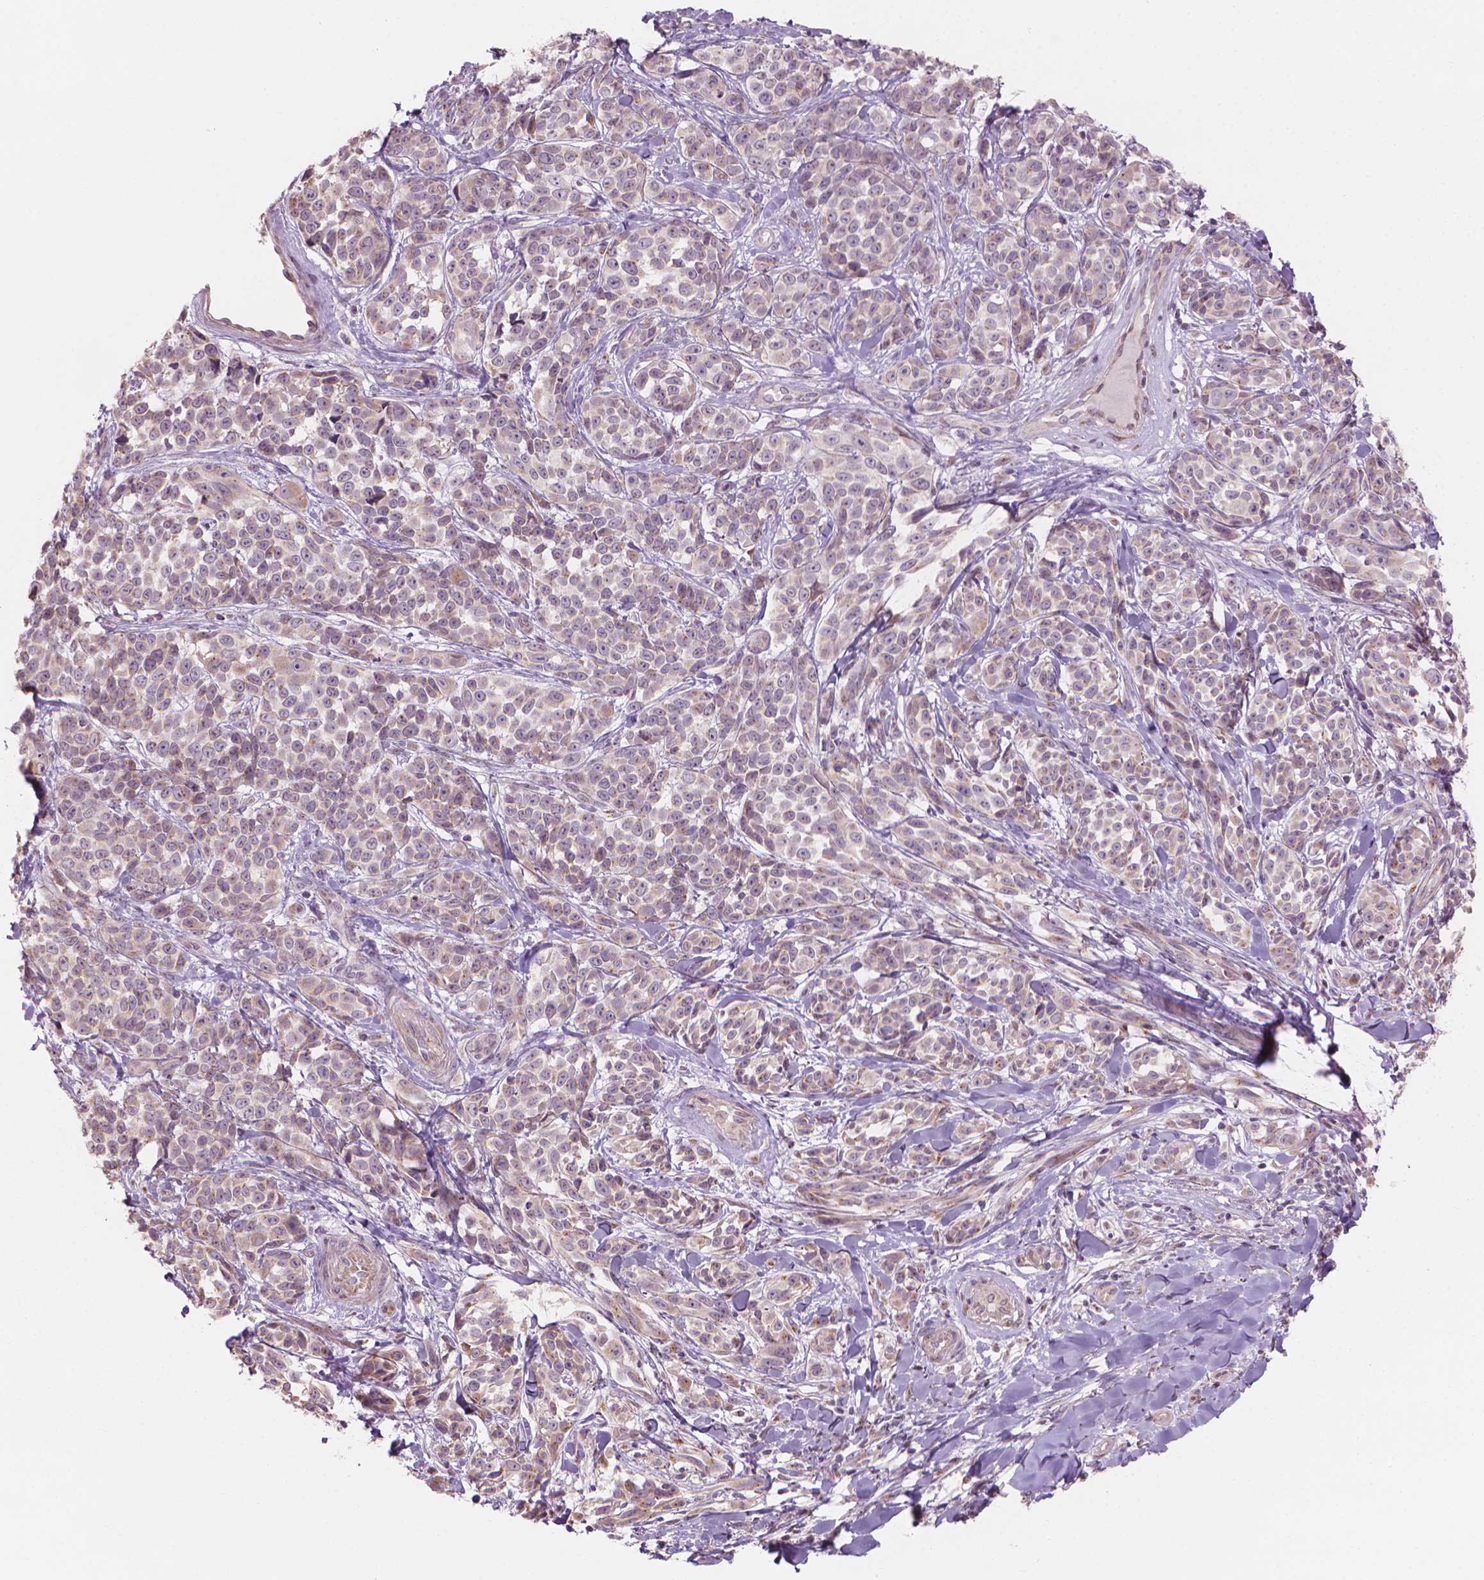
{"staining": {"intensity": "weak", "quantity": "25%-75%", "location": "cytoplasmic/membranous,nuclear"}, "tissue": "melanoma", "cell_type": "Tumor cells", "image_type": "cancer", "snomed": [{"axis": "morphology", "description": "Malignant melanoma, NOS"}, {"axis": "topography", "description": "Skin"}], "caption": "Melanoma tissue demonstrates weak cytoplasmic/membranous and nuclear expression in about 25%-75% of tumor cells", "gene": "IFFO1", "patient": {"sex": "female", "age": 88}}